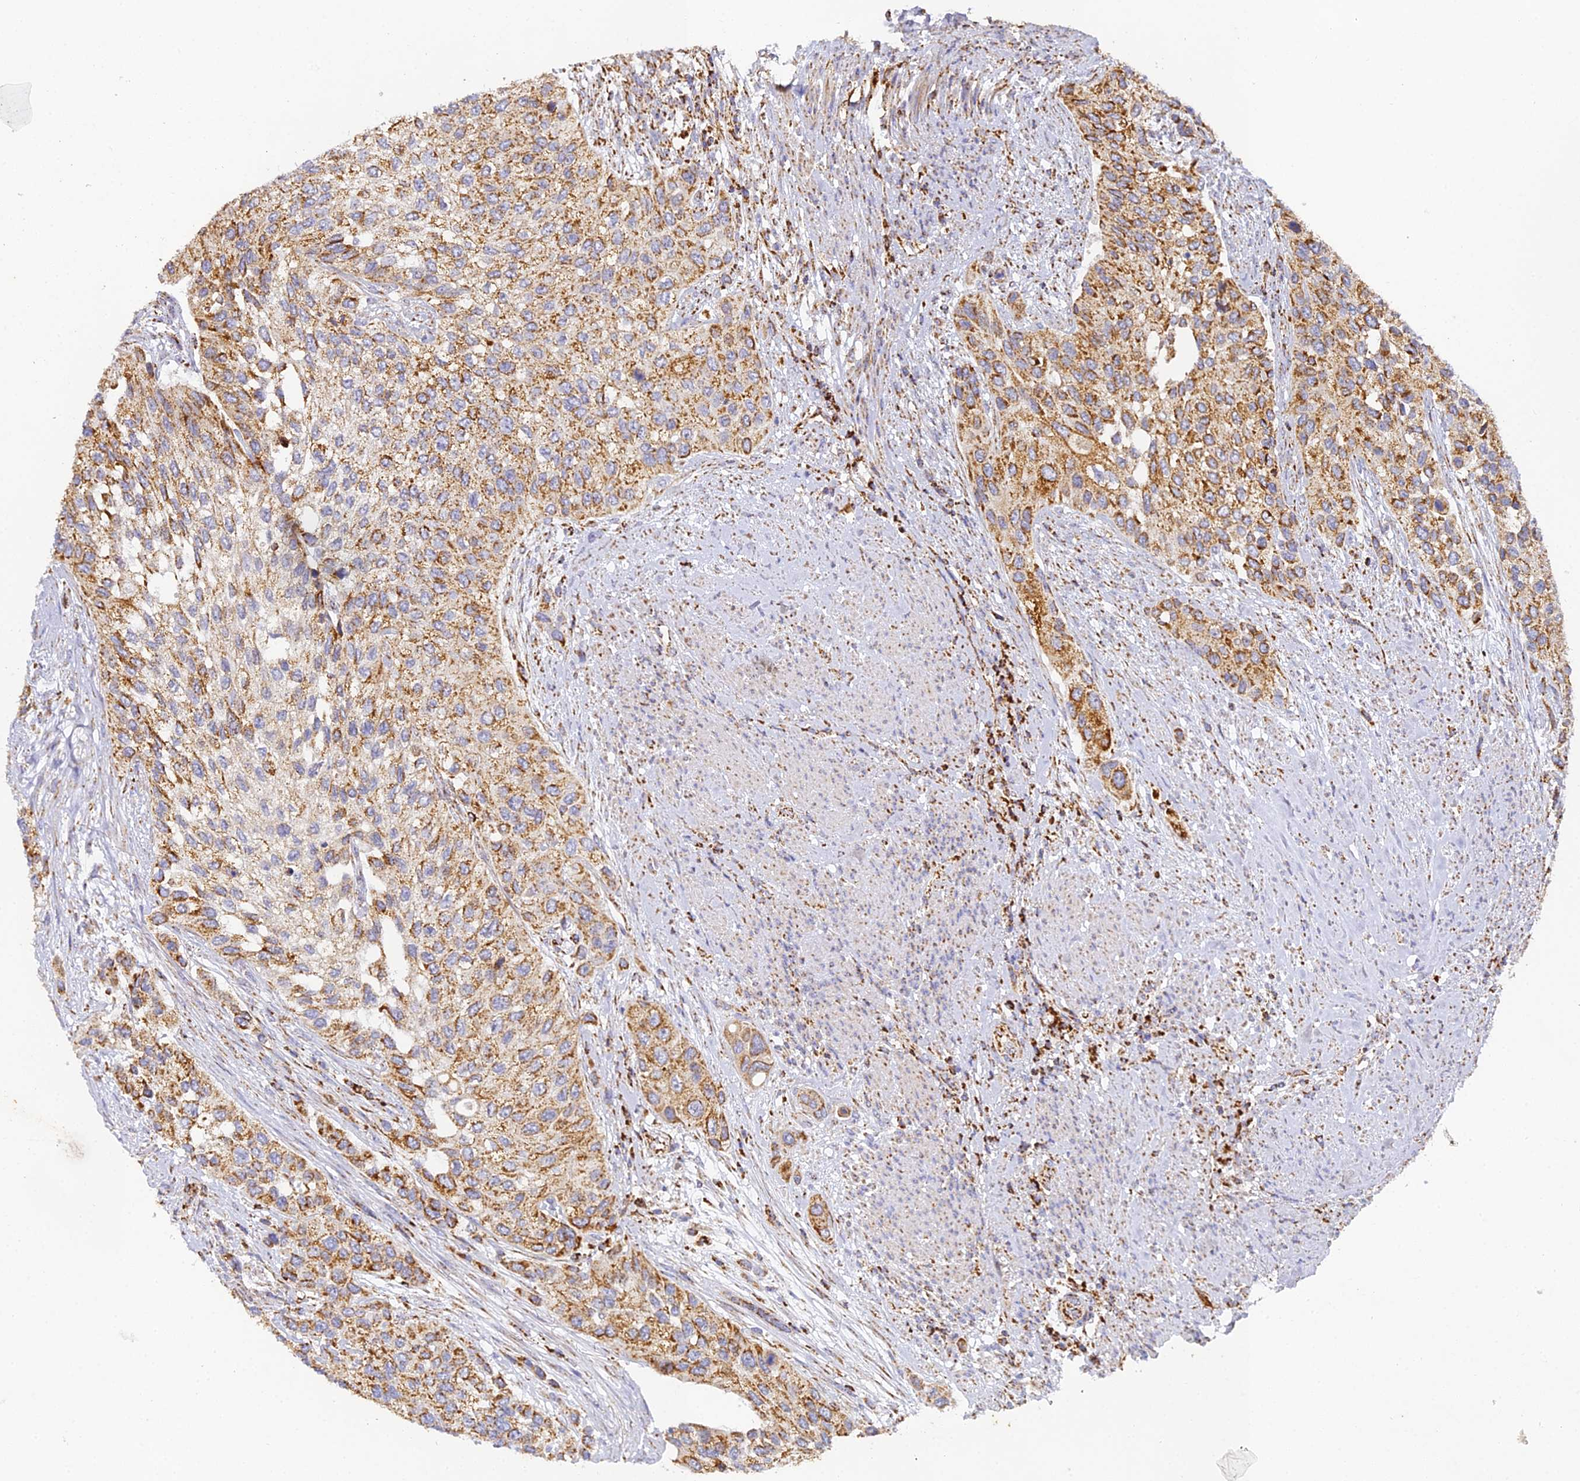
{"staining": {"intensity": "moderate", "quantity": ">75%", "location": "cytoplasmic/membranous"}, "tissue": "urothelial cancer", "cell_type": "Tumor cells", "image_type": "cancer", "snomed": [{"axis": "morphology", "description": "Normal tissue, NOS"}, {"axis": "morphology", "description": "Urothelial carcinoma, High grade"}, {"axis": "topography", "description": "Vascular tissue"}, {"axis": "topography", "description": "Urinary bladder"}], "caption": "IHC image of human high-grade urothelial carcinoma stained for a protein (brown), which displays medium levels of moderate cytoplasmic/membranous positivity in approximately >75% of tumor cells.", "gene": "DONSON", "patient": {"sex": "female", "age": 56}}